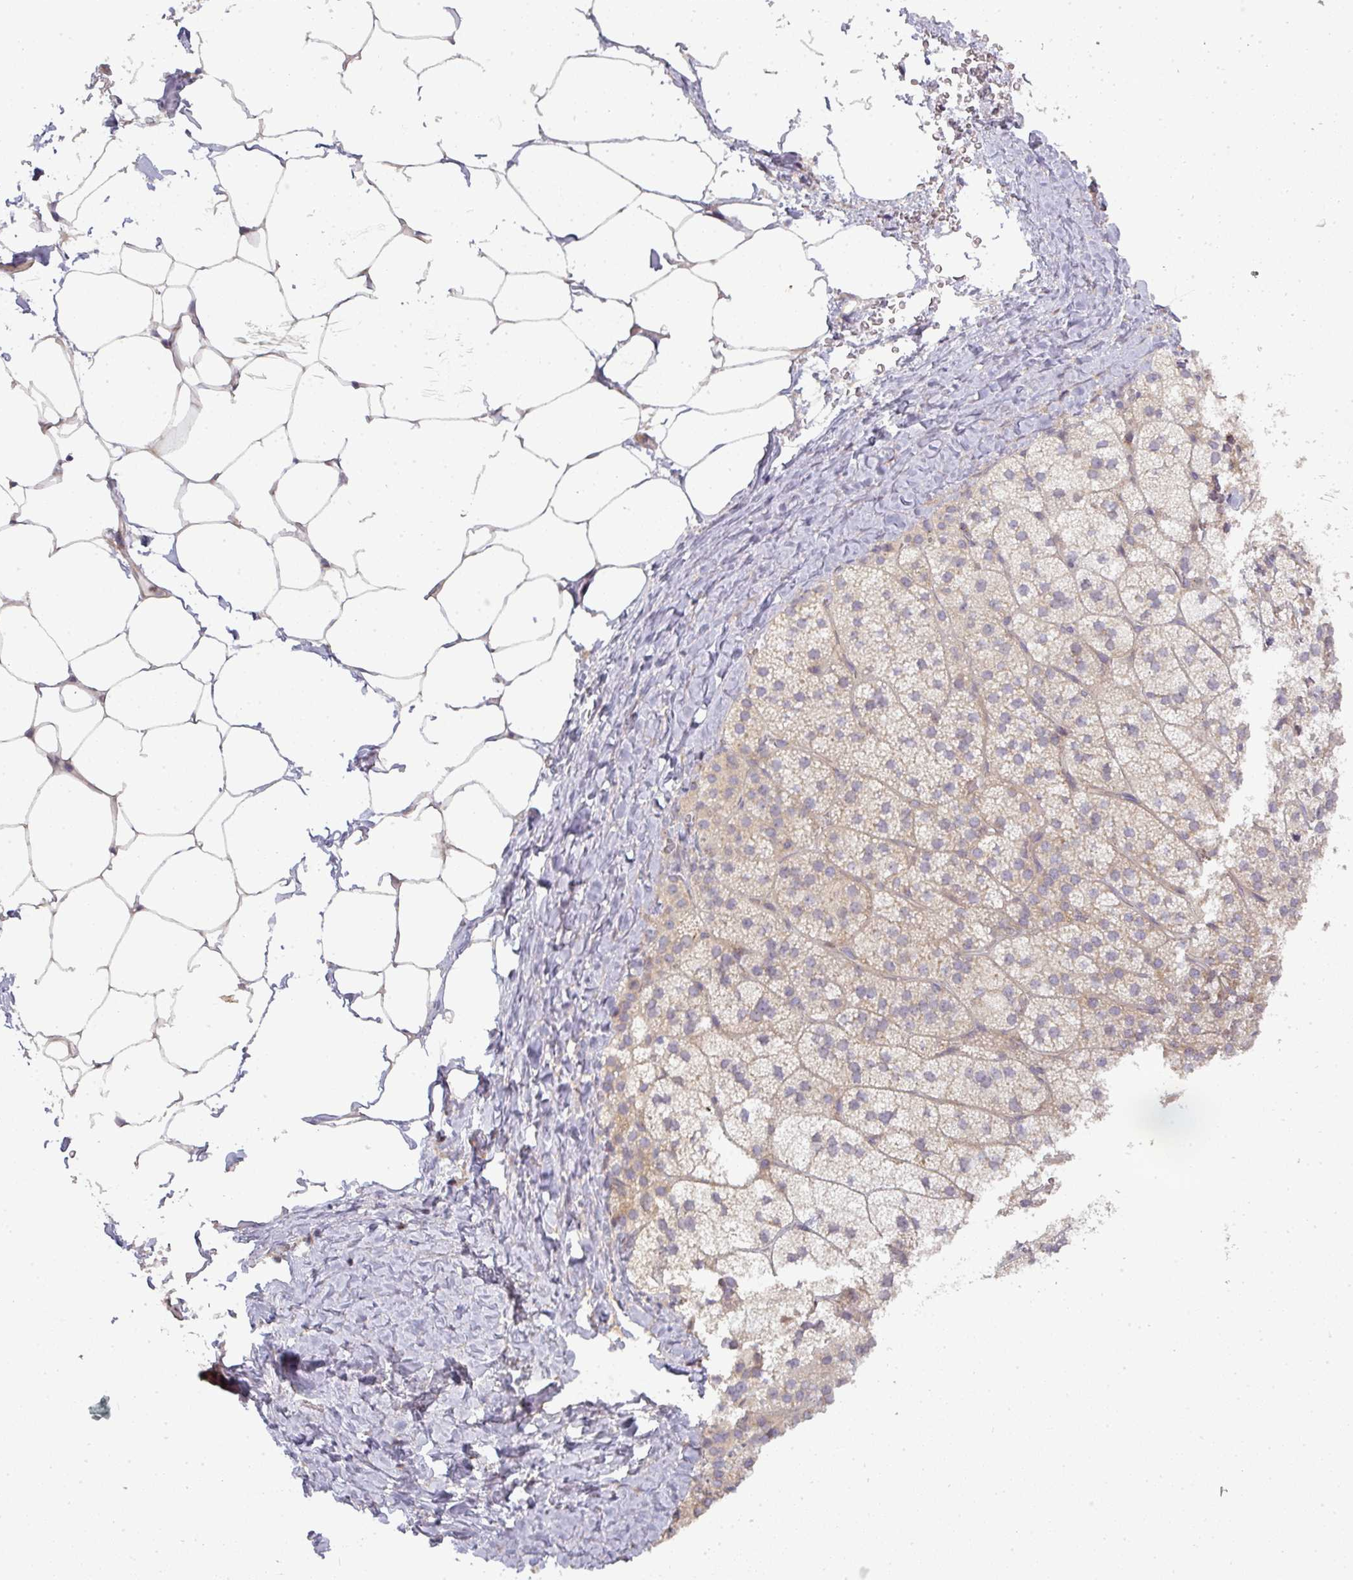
{"staining": {"intensity": "weak", "quantity": "<25%", "location": "cytoplasmic/membranous"}, "tissue": "adrenal gland", "cell_type": "Glandular cells", "image_type": "normal", "snomed": [{"axis": "morphology", "description": "Normal tissue, NOS"}, {"axis": "topography", "description": "Adrenal gland"}], "caption": "Immunohistochemistry micrograph of unremarkable human adrenal gland stained for a protein (brown), which displays no staining in glandular cells.", "gene": "NIN", "patient": {"sex": "female", "age": 58}}